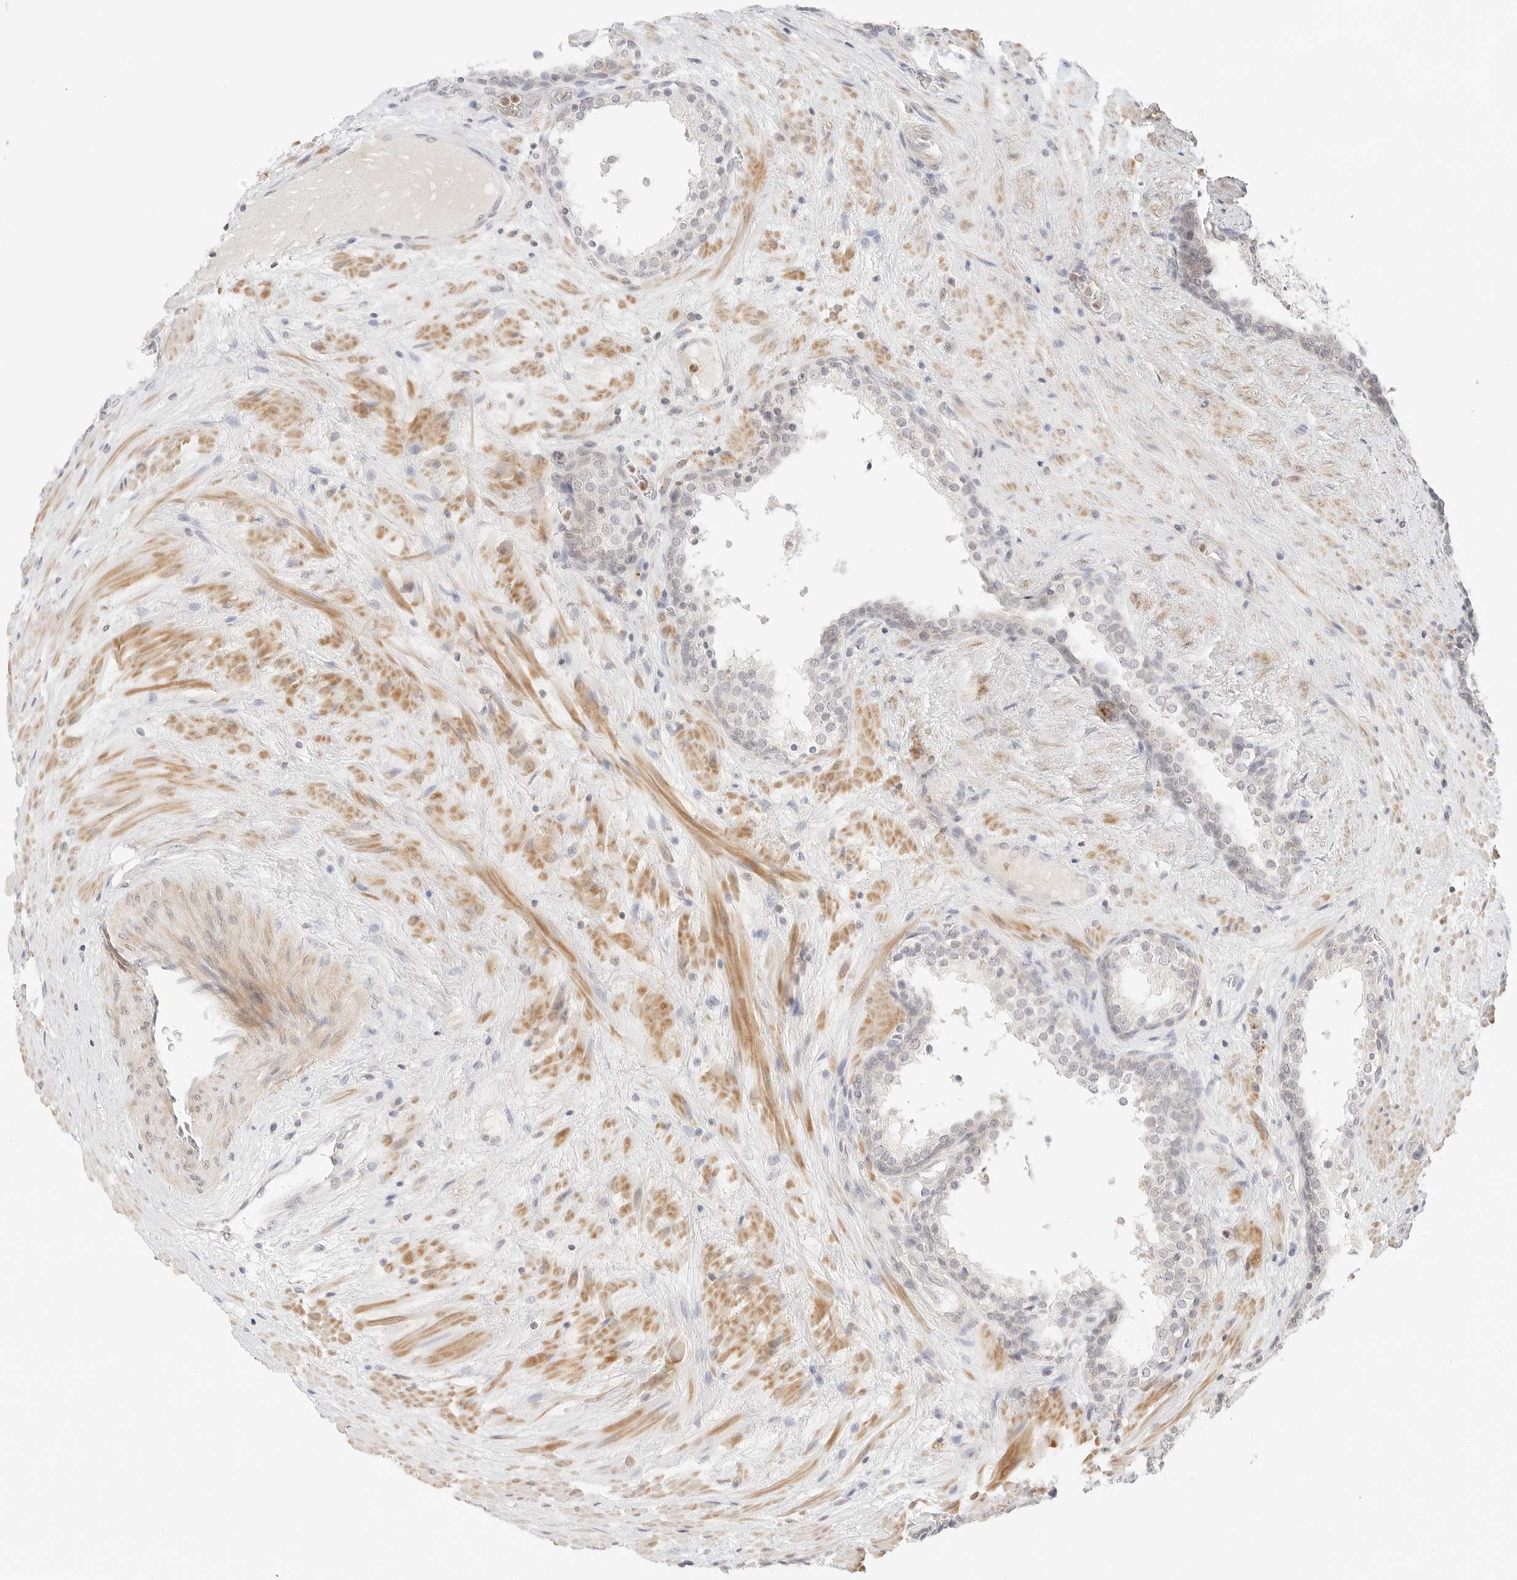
{"staining": {"intensity": "negative", "quantity": "none", "location": "none"}, "tissue": "prostate cancer", "cell_type": "Tumor cells", "image_type": "cancer", "snomed": [{"axis": "morphology", "description": "Adenocarcinoma, High grade"}, {"axis": "topography", "description": "Prostate"}], "caption": "IHC image of neoplastic tissue: prostate adenocarcinoma (high-grade) stained with DAB (3,3'-diaminobenzidine) demonstrates no significant protein staining in tumor cells. (DAB (3,3'-diaminobenzidine) immunohistochemistry (IHC) with hematoxylin counter stain).", "gene": "GNAS", "patient": {"sex": "male", "age": 56}}